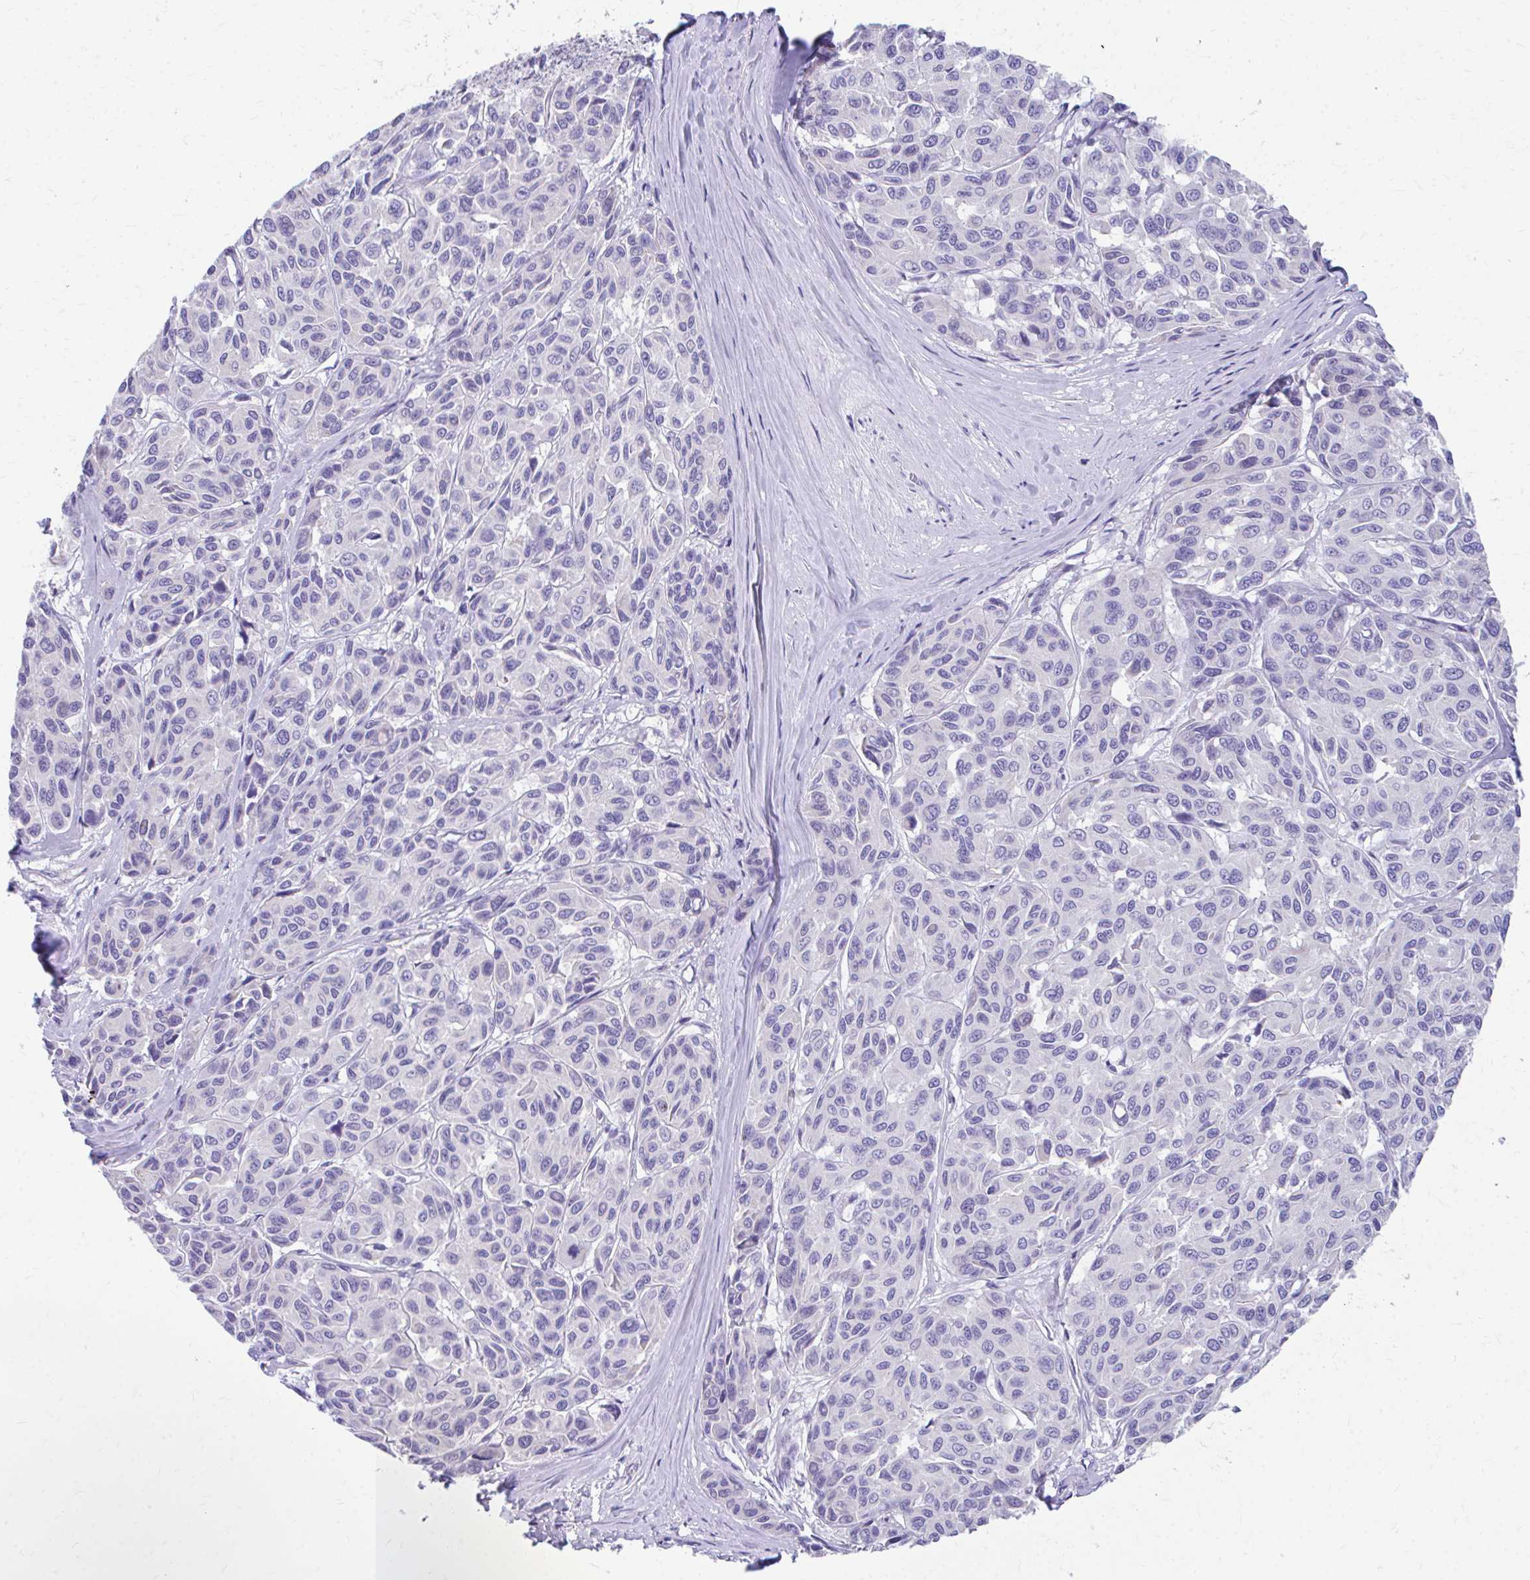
{"staining": {"intensity": "negative", "quantity": "none", "location": "none"}, "tissue": "melanoma", "cell_type": "Tumor cells", "image_type": "cancer", "snomed": [{"axis": "morphology", "description": "Malignant melanoma, NOS"}, {"axis": "topography", "description": "Skin"}], "caption": "Human malignant melanoma stained for a protein using immunohistochemistry (IHC) demonstrates no expression in tumor cells.", "gene": "KRIT1", "patient": {"sex": "female", "age": 66}}